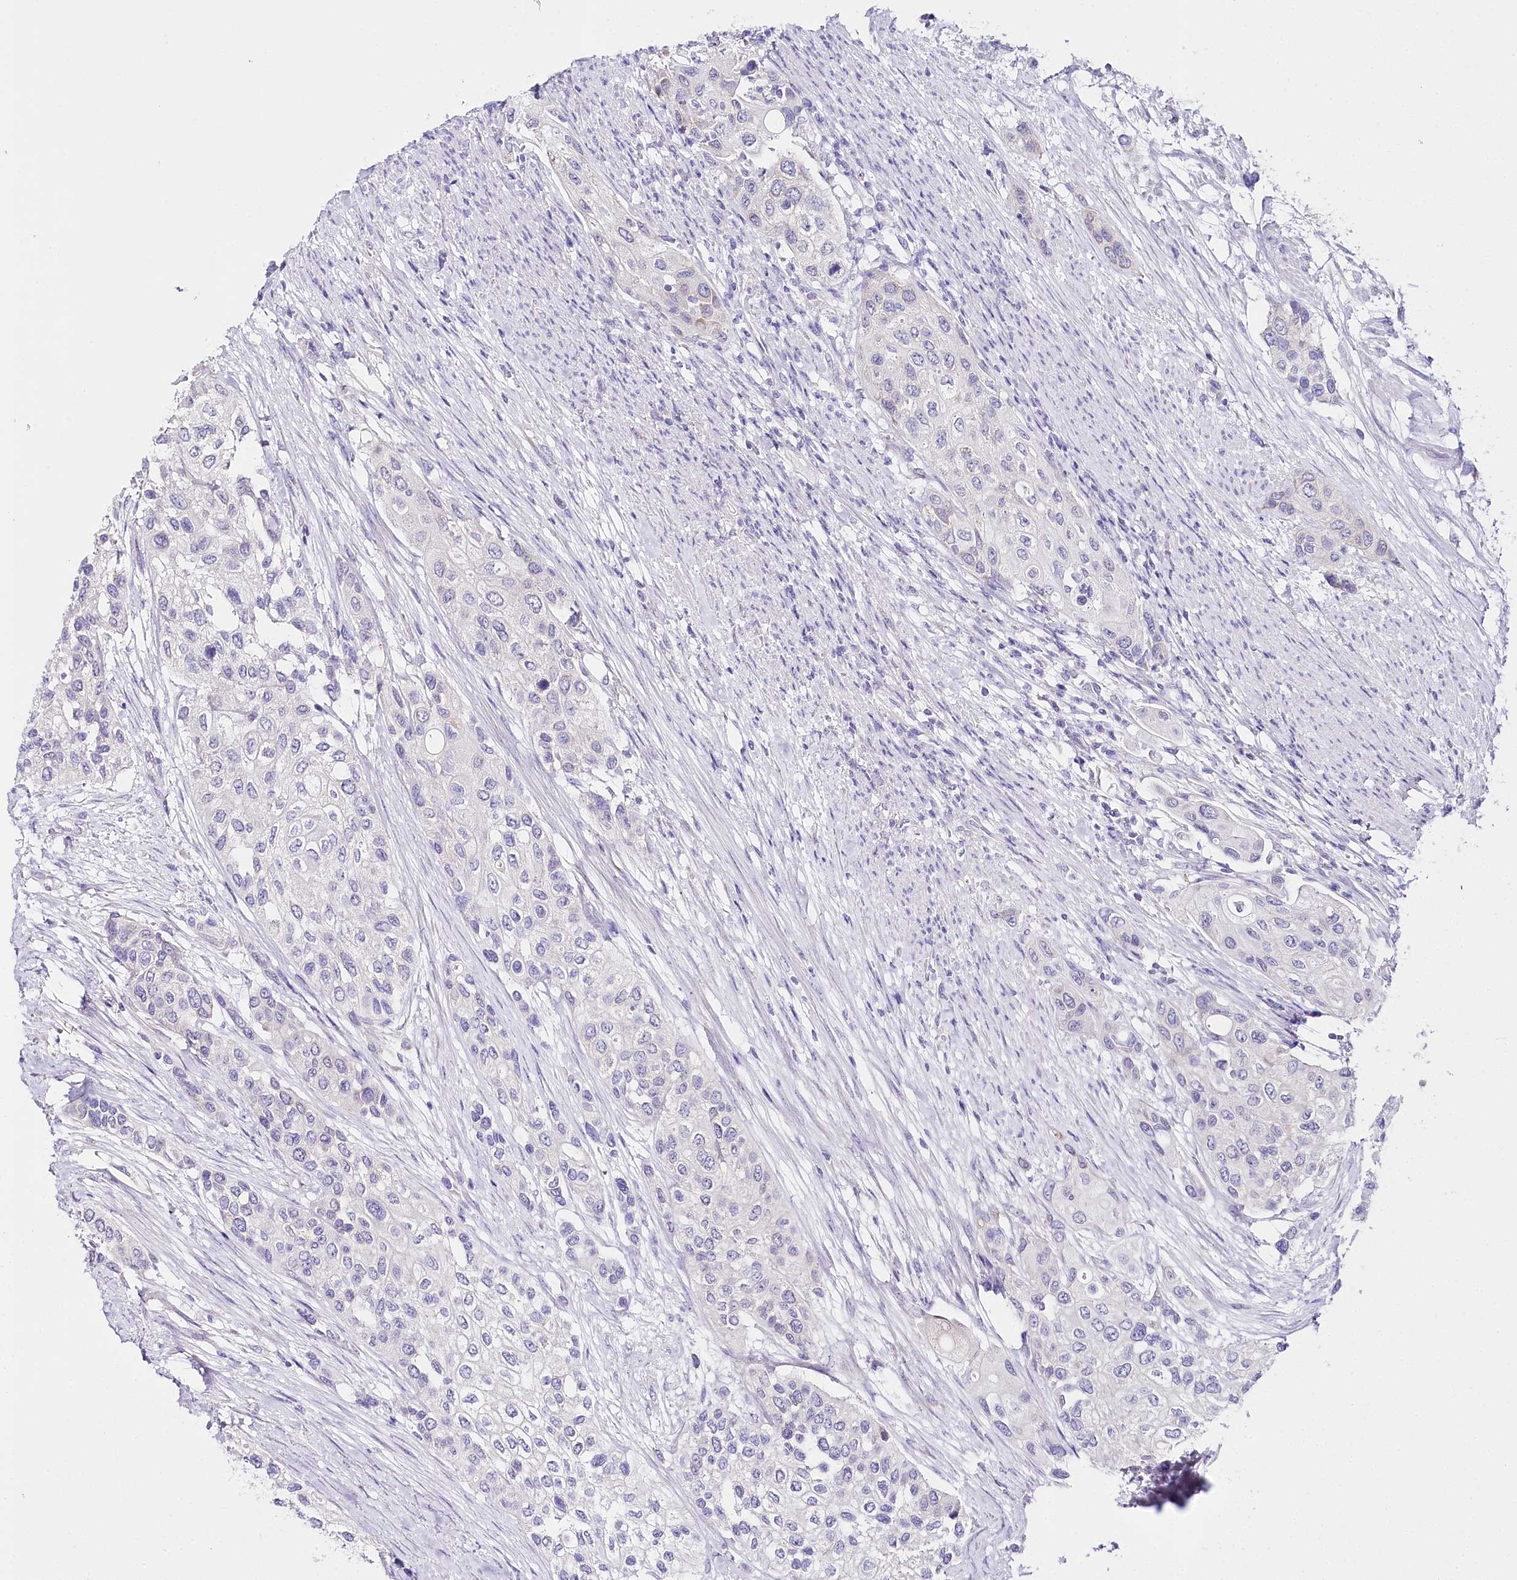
{"staining": {"intensity": "negative", "quantity": "none", "location": "none"}, "tissue": "urothelial cancer", "cell_type": "Tumor cells", "image_type": "cancer", "snomed": [{"axis": "morphology", "description": "Normal tissue, NOS"}, {"axis": "morphology", "description": "Urothelial carcinoma, High grade"}, {"axis": "topography", "description": "Vascular tissue"}, {"axis": "topography", "description": "Urinary bladder"}], "caption": "The immunohistochemistry photomicrograph has no significant staining in tumor cells of urothelial cancer tissue. (Brightfield microscopy of DAB (3,3'-diaminobenzidine) immunohistochemistry at high magnification).", "gene": "CSN3", "patient": {"sex": "female", "age": 56}}